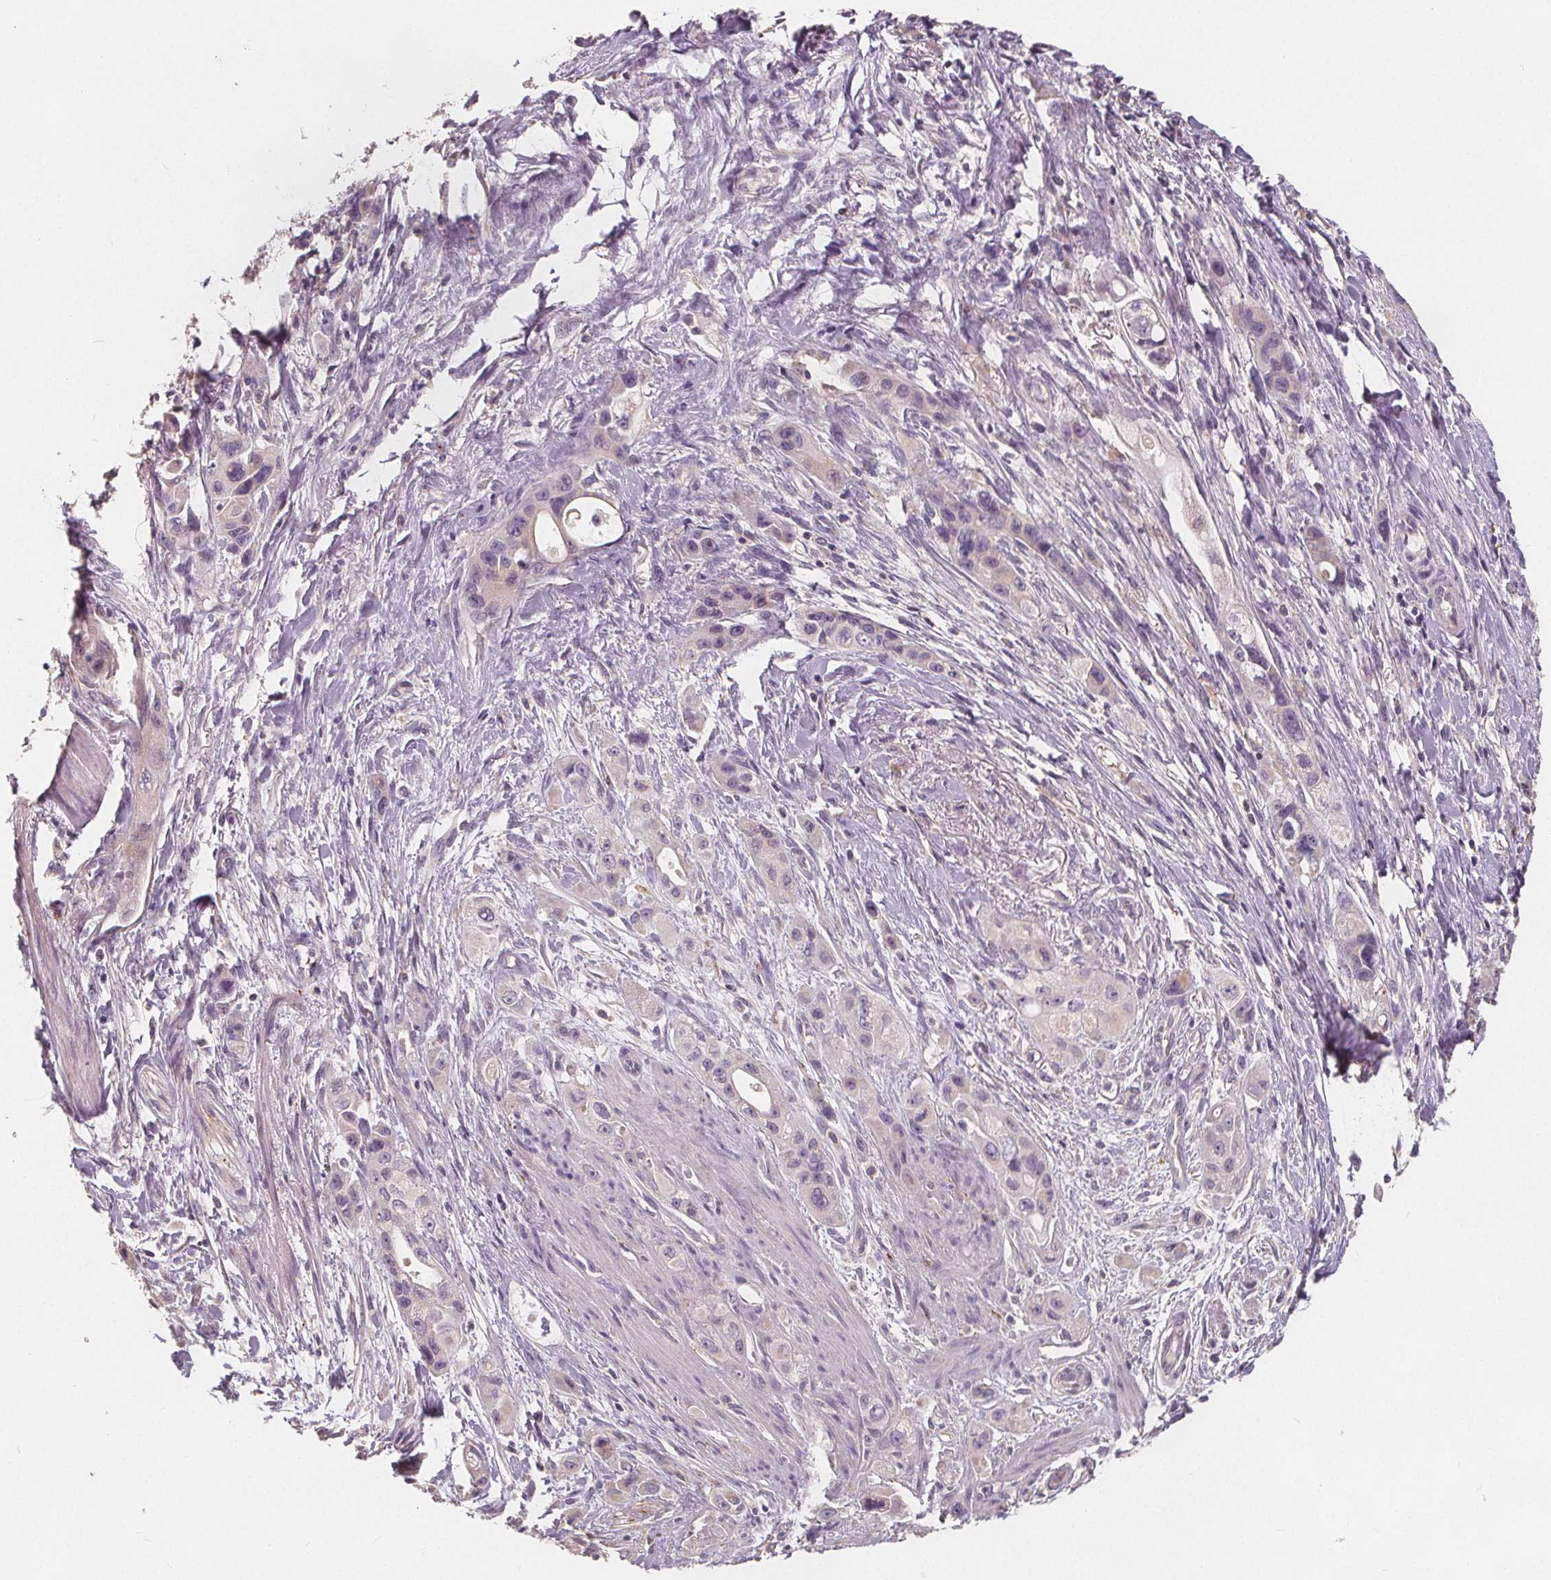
{"staining": {"intensity": "negative", "quantity": "none", "location": "none"}, "tissue": "pancreatic cancer", "cell_type": "Tumor cells", "image_type": "cancer", "snomed": [{"axis": "morphology", "description": "Adenocarcinoma, NOS"}, {"axis": "topography", "description": "Pancreas"}], "caption": "The immunohistochemistry photomicrograph has no significant positivity in tumor cells of adenocarcinoma (pancreatic) tissue. The staining was performed using DAB (3,3'-diaminobenzidine) to visualize the protein expression in brown, while the nuclei were stained in blue with hematoxylin (Magnification: 20x).", "gene": "DRC3", "patient": {"sex": "female", "age": 66}}